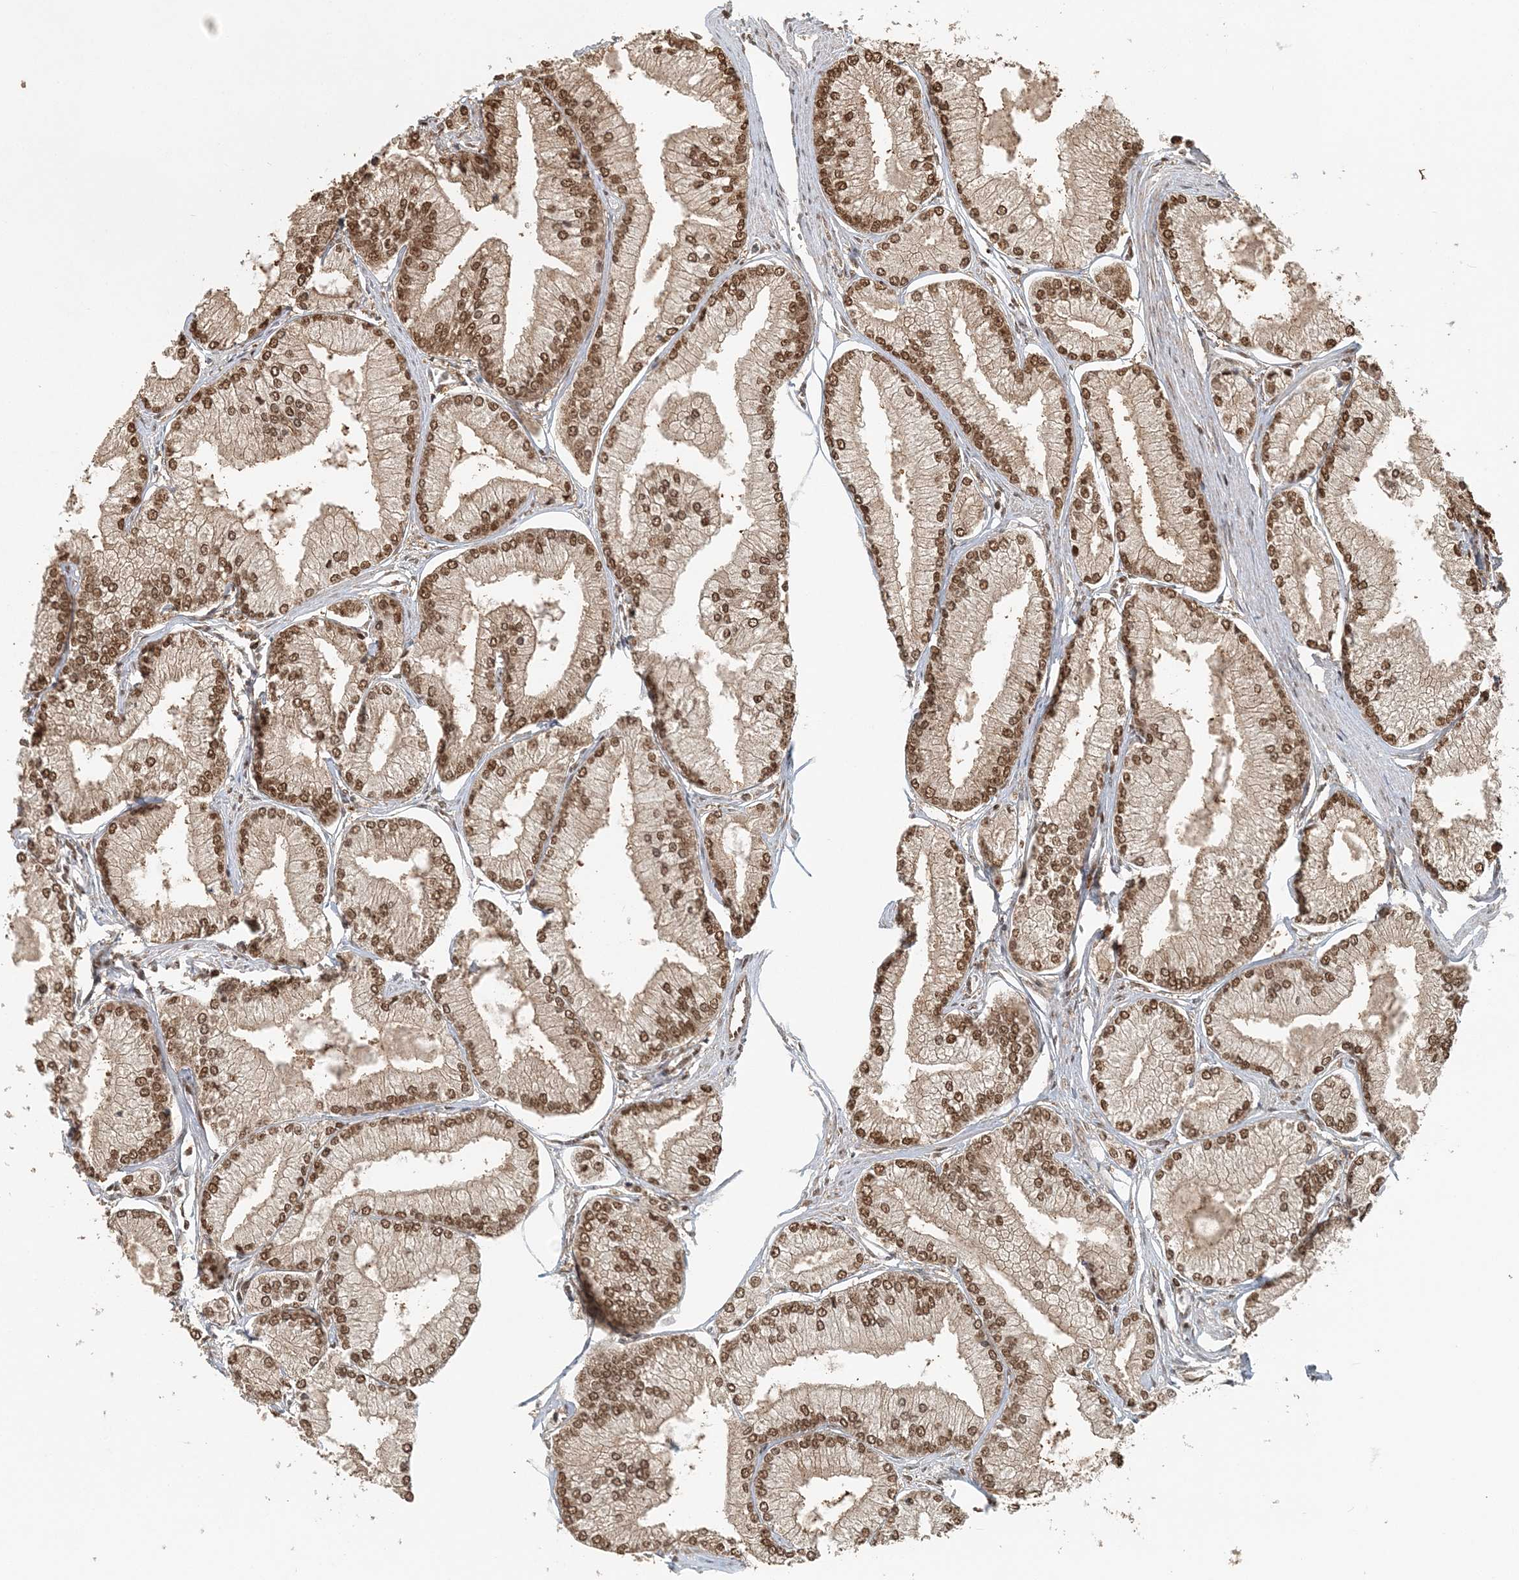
{"staining": {"intensity": "moderate", "quantity": ">75%", "location": "nuclear"}, "tissue": "prostate cancer", "cell_type": "Tumor cells", "image_type": "cancer", "snomed": [{"axis": "morphology", "description": "Adenocarcinoma, Low grade"}, {"axis": "topography", "description": "Prostate"}], "caption": "A histopathology image showing moderate nuclear staining in about >75% of tumor cells in prostate cancer (low-grade adenocarcinoma), as visualized by brown immunohistochemical staining.", "gene": "ARHGAP35", "patient": {"sex": "male", "age": 52}}